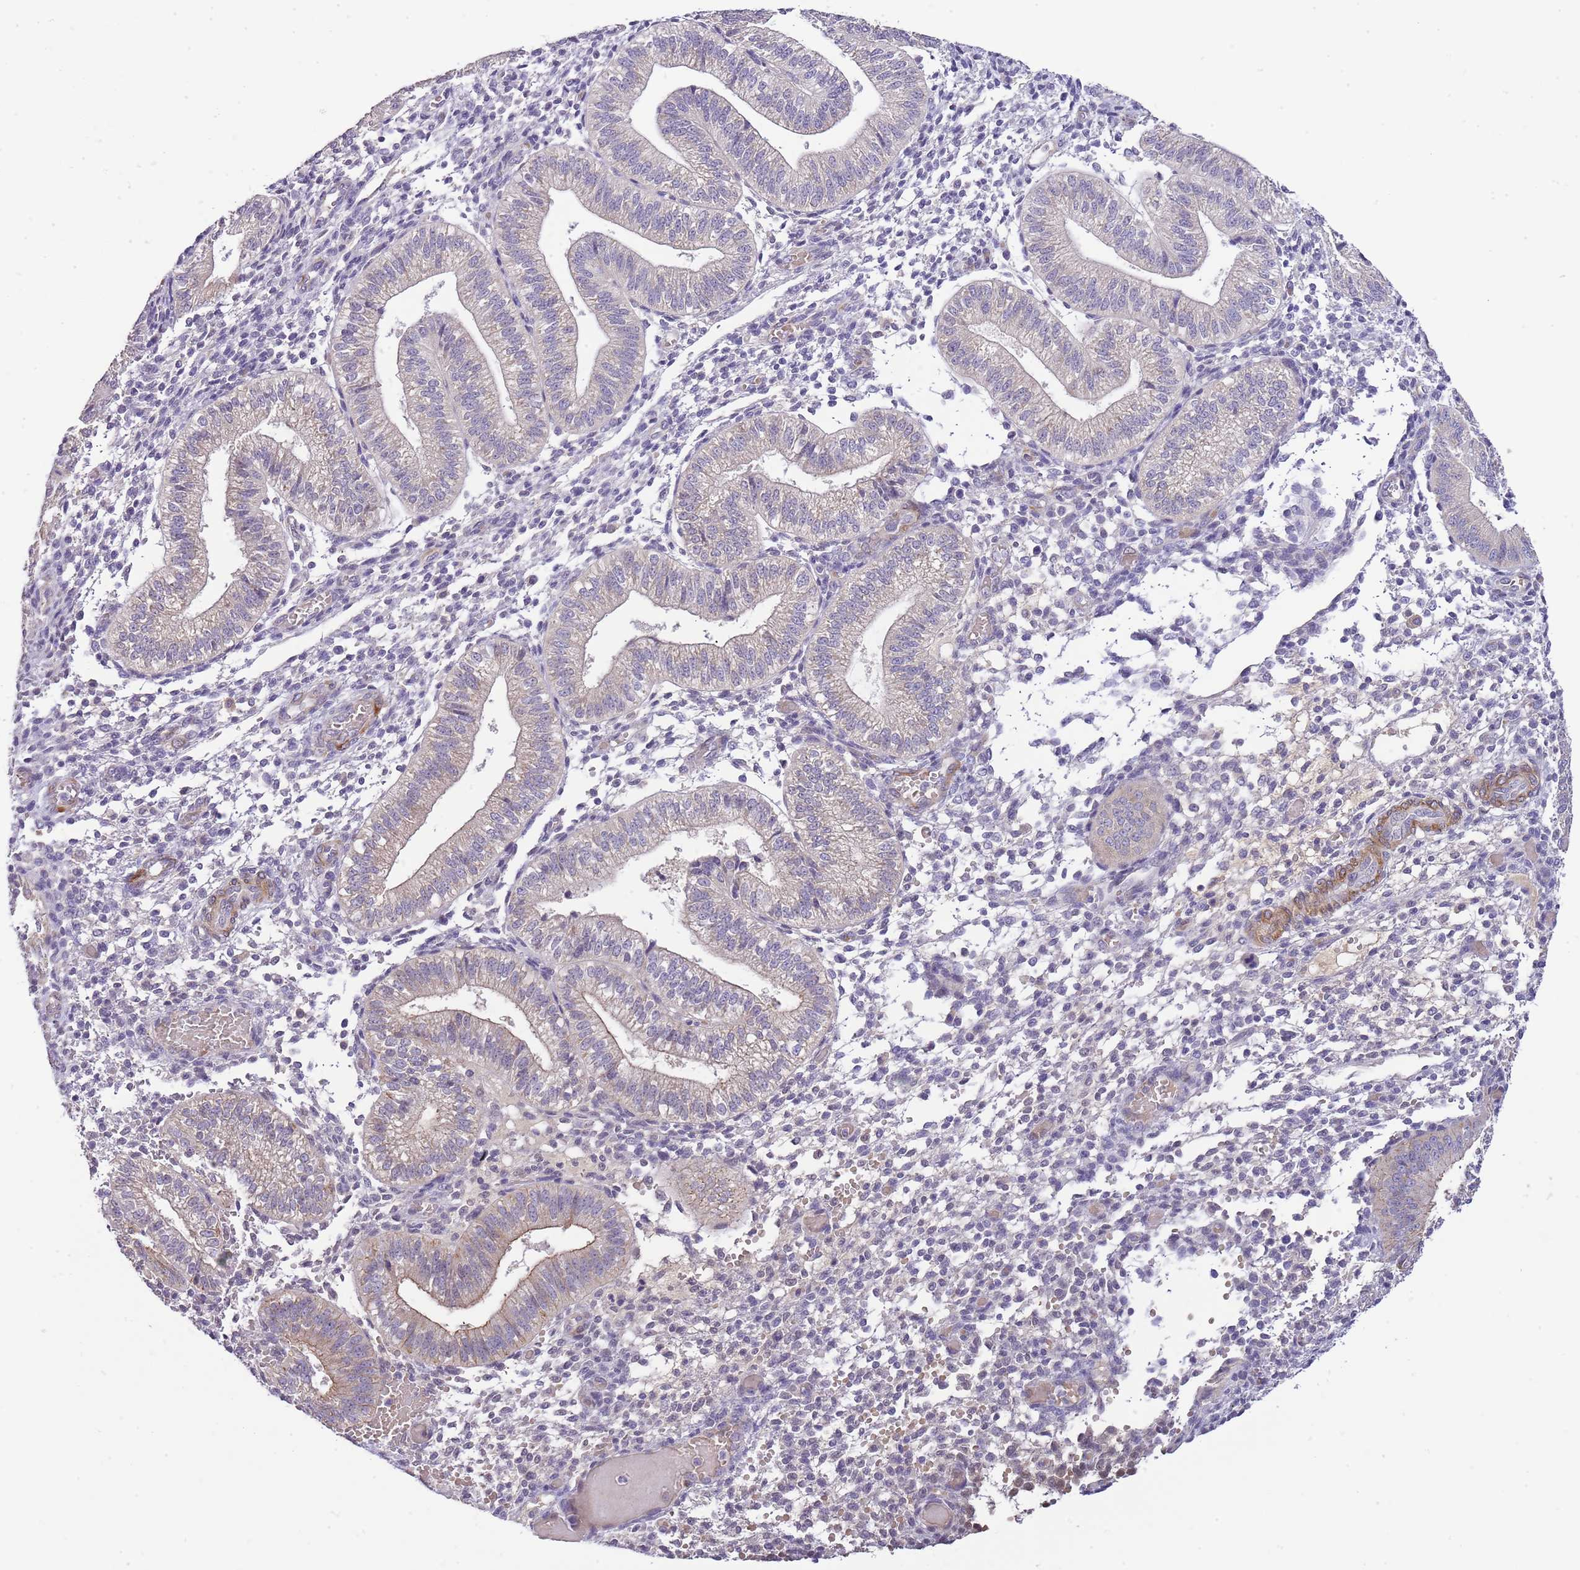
{"staining": {"intensity": "negative", "quantity": "none", "location": "none"}, "tissue": "endometrium", "cell_type": "Cells in endometrial stroma", "image_type": "normal", "snomed": [{"axis": "morphology", "description": "Normal tissue, NOS"}, {"axis": "topography", "description": "Endometrium"}], "caption": "IHC of normal human endometrium shows no staining in cells in endometrial stroma.", "gene": "RFK", "patient": {"sex": "female", "age": 34}}